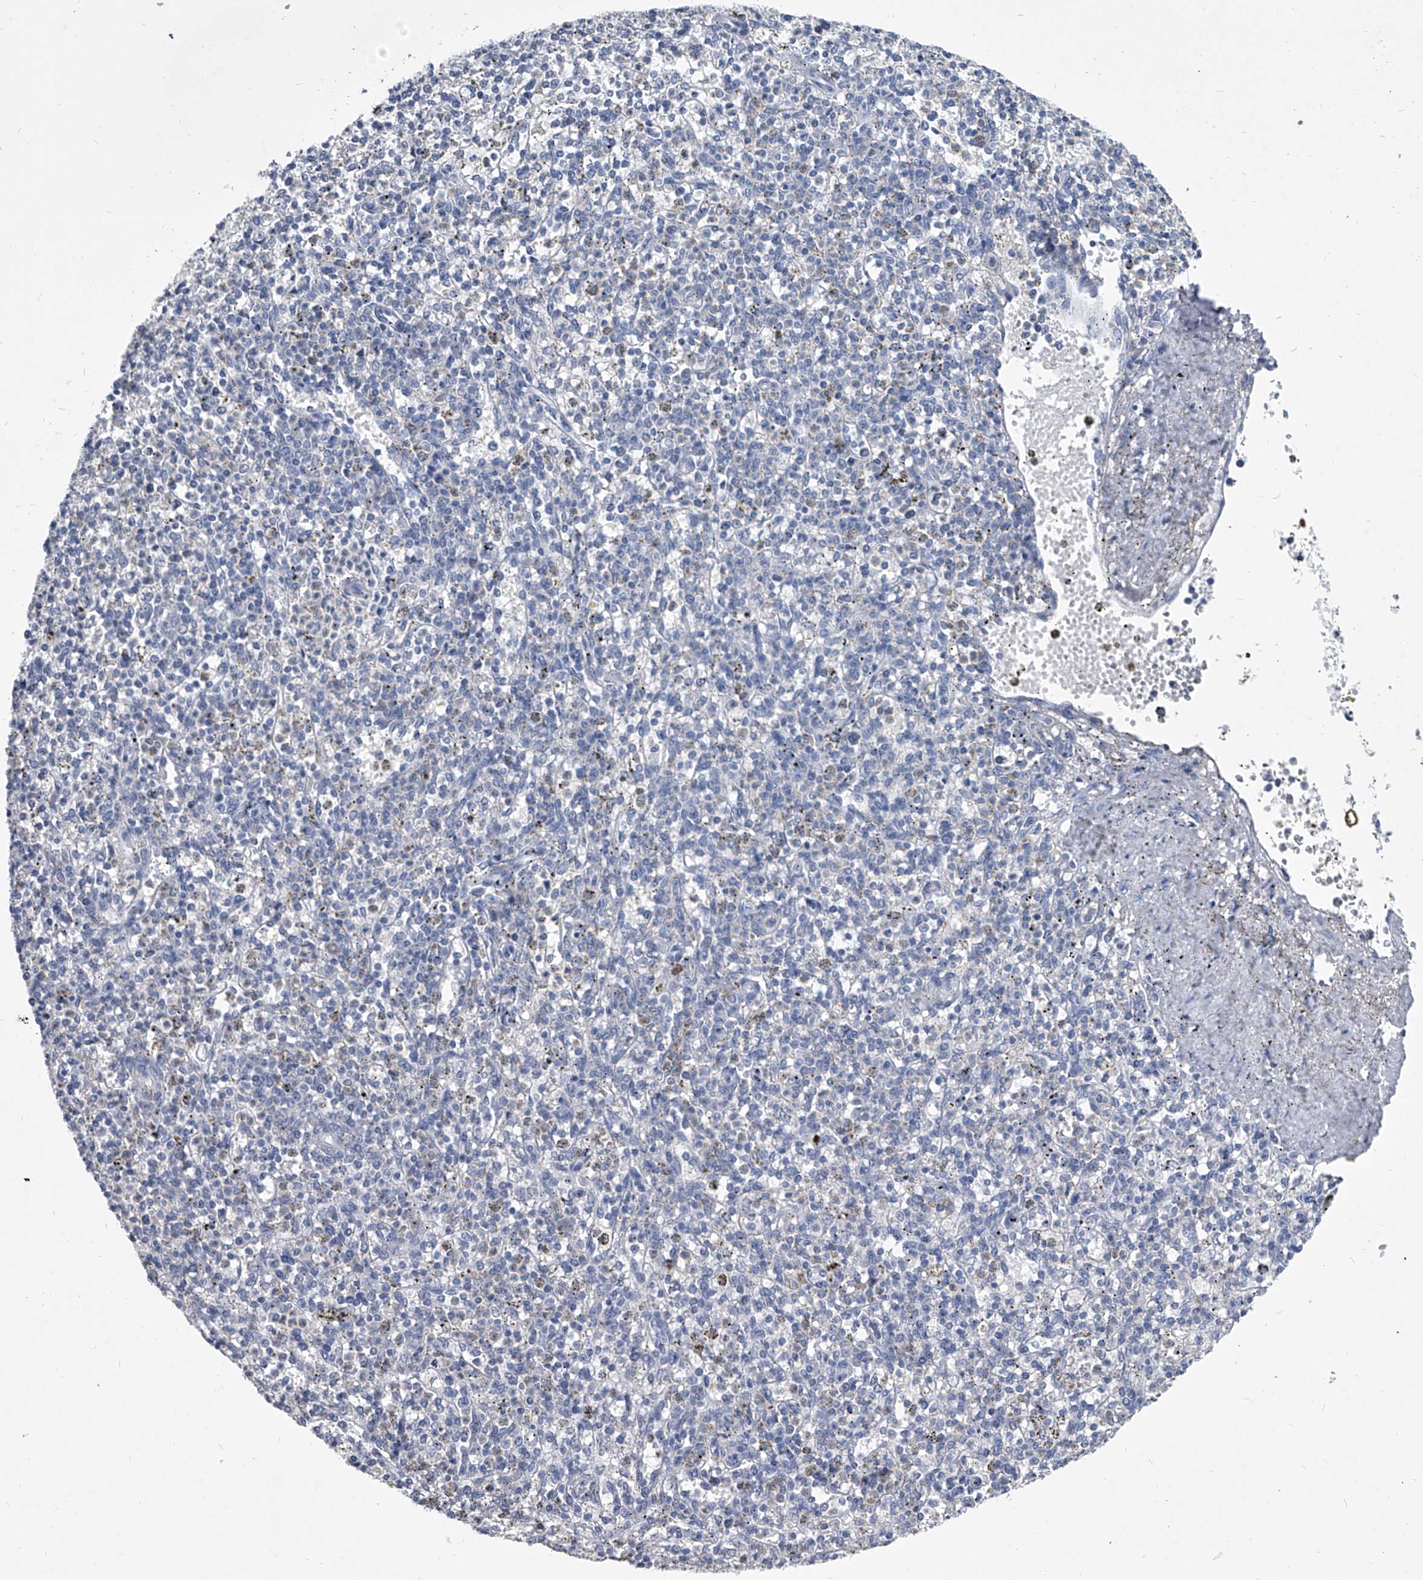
{"staining": {"intensity": "negative", "quantity": "none", "location": "none"}, "tissue": "spleen", "cell_type": "Cells in red pulp", "image_type": "normal", "snomed": [{"axis": "morphology", "description": "Normal tissue, NOS"}, {"axis": "topography", "description": "Spleen"}], "caption": "The micrograph displays no significant staining in cells in red pulp of spleen. The staining is performed using DAB brown chromogen with nuclei counter-stained in using hematoxylin.", "gene": "BCAS1", "patient": {"sex": "male", "age": 72}}